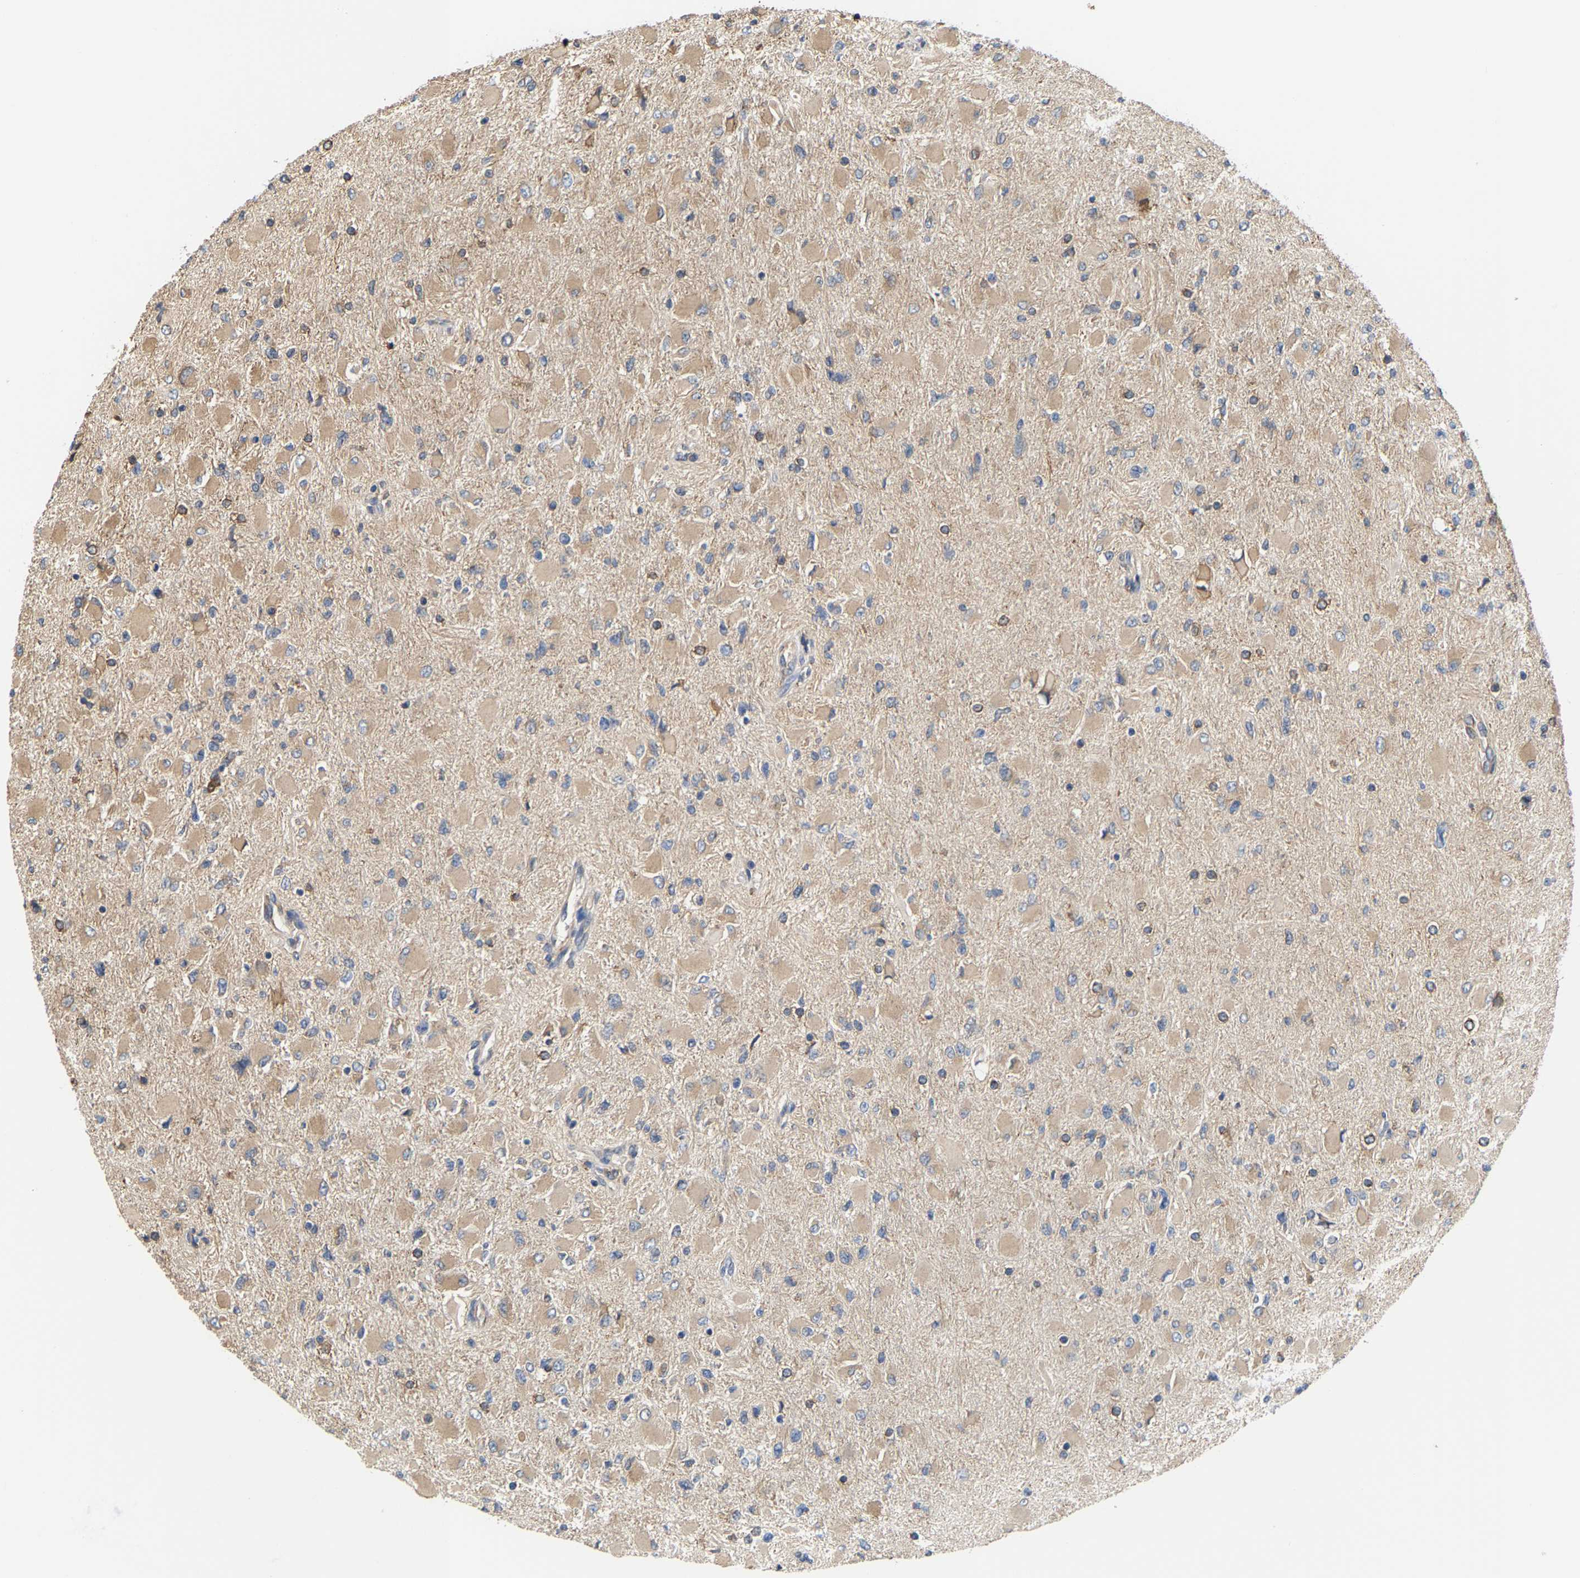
{"staining": {"intensity": "weak", "quantity": ">75%", "location": "cytoplasmic/membranous"}, "tissue": "glioma", "cell_type": "Tumor cells", "image_type": "cancer", "snomed": [{"axis": "morphology", "description": "Glioma, malignant, High grade"}, {"axis": "topography", "description": "Cerebral cortex"}], "caption": "Tumor cells exhibit low levels of weak cytoplasmic/membranous positivity in about >75% of cells in human high-grade glioma (malignant).", "gene": "ARAP1", "patient": {"sex": "female", "age": 36}}